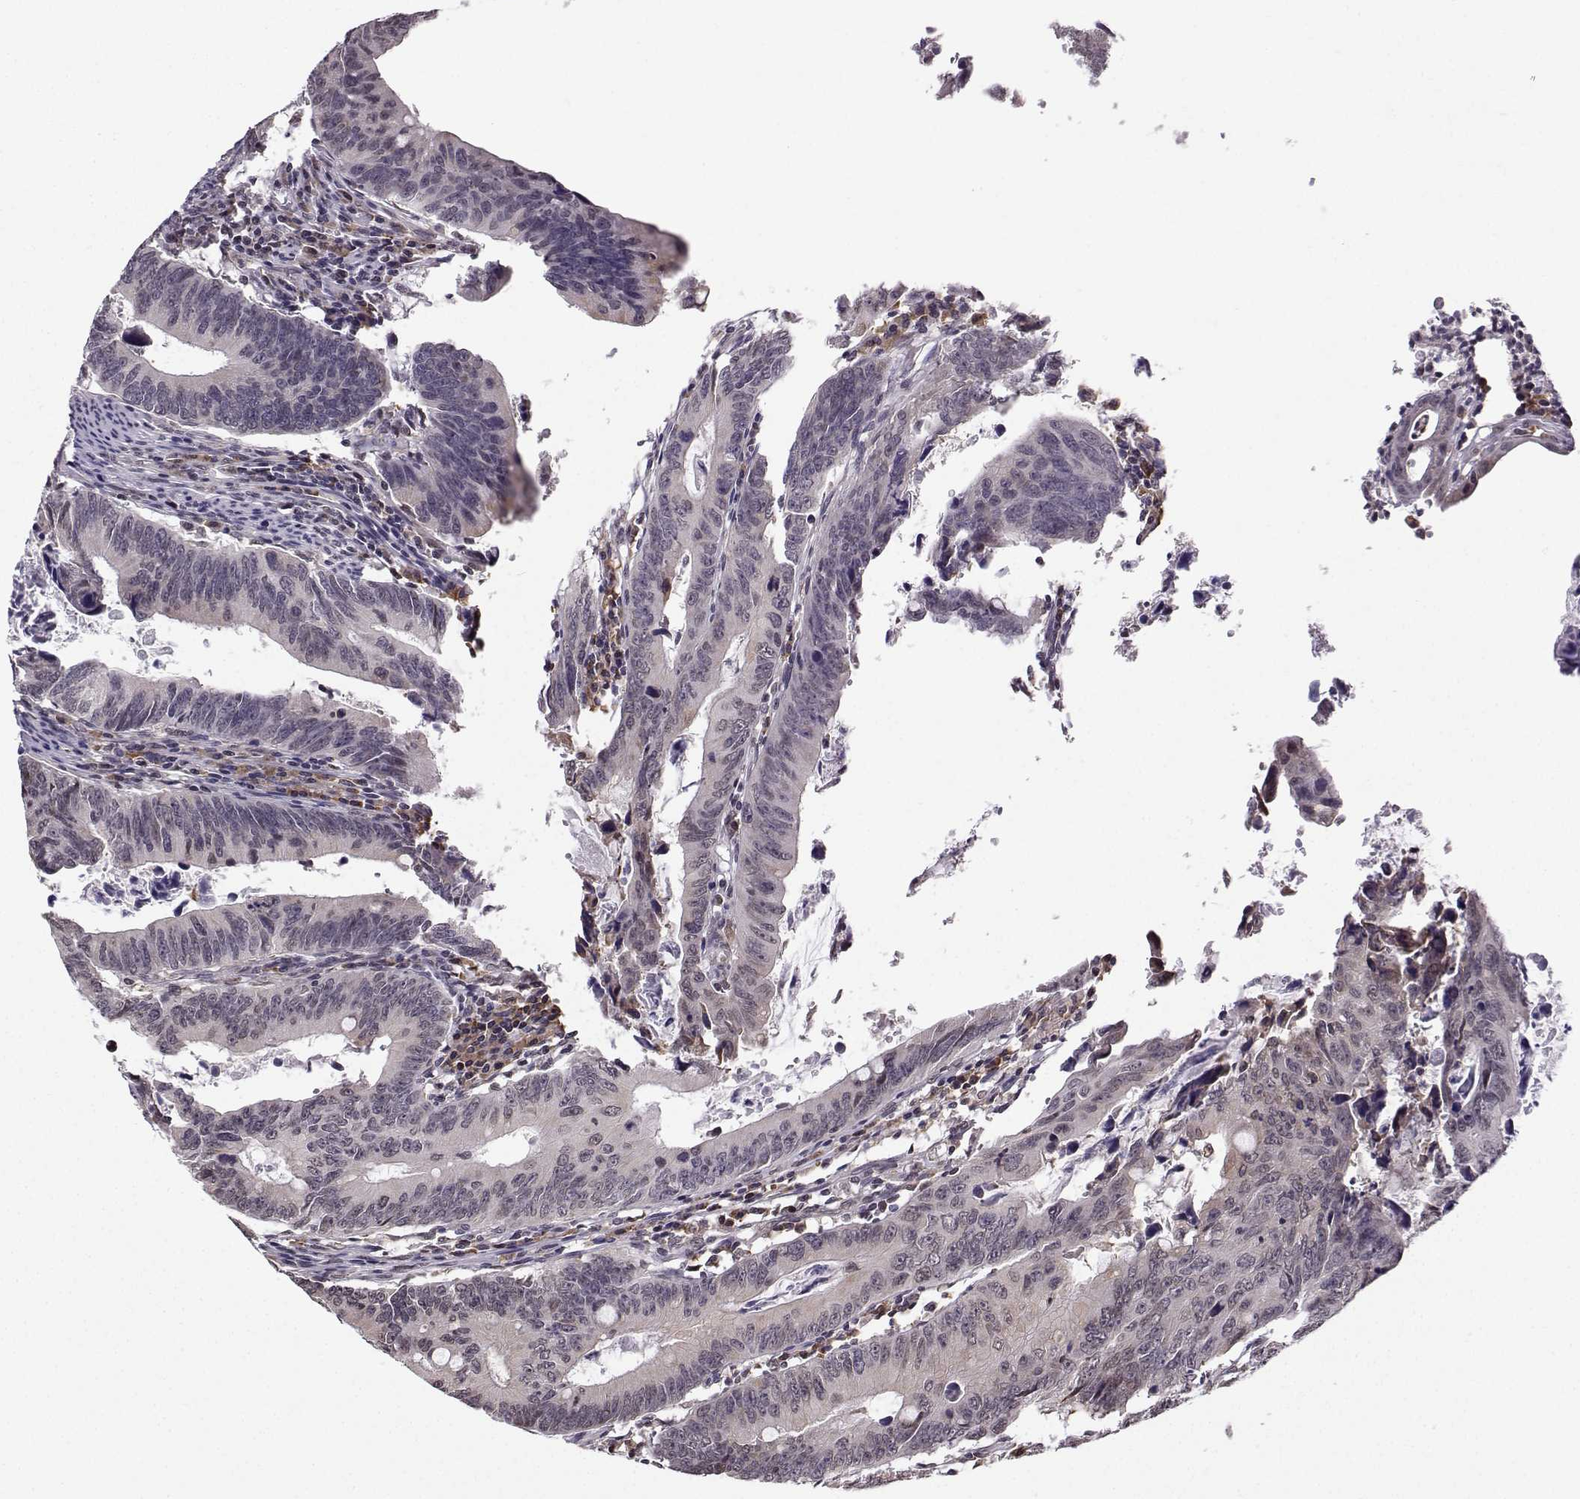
{"staining": {"intensity": "negative", "quantity": "none", "location": "none"}, "tissue": "colorectal cancer", "cell_type": "Tumor cells", "image_type": "cancer", "snomed": [{"axis": "morphology", "description": "Adenocarcinoma, NOS"}, {"axis": "topography", "description": "Colon"}], "caption": "This is an immunohistochemistry (IHC) image of human colorectal adenocarcinoma. There is no expression in tumor cells.", "gene": "EZH1", "patient": {"sex": "female", "age": 87}}